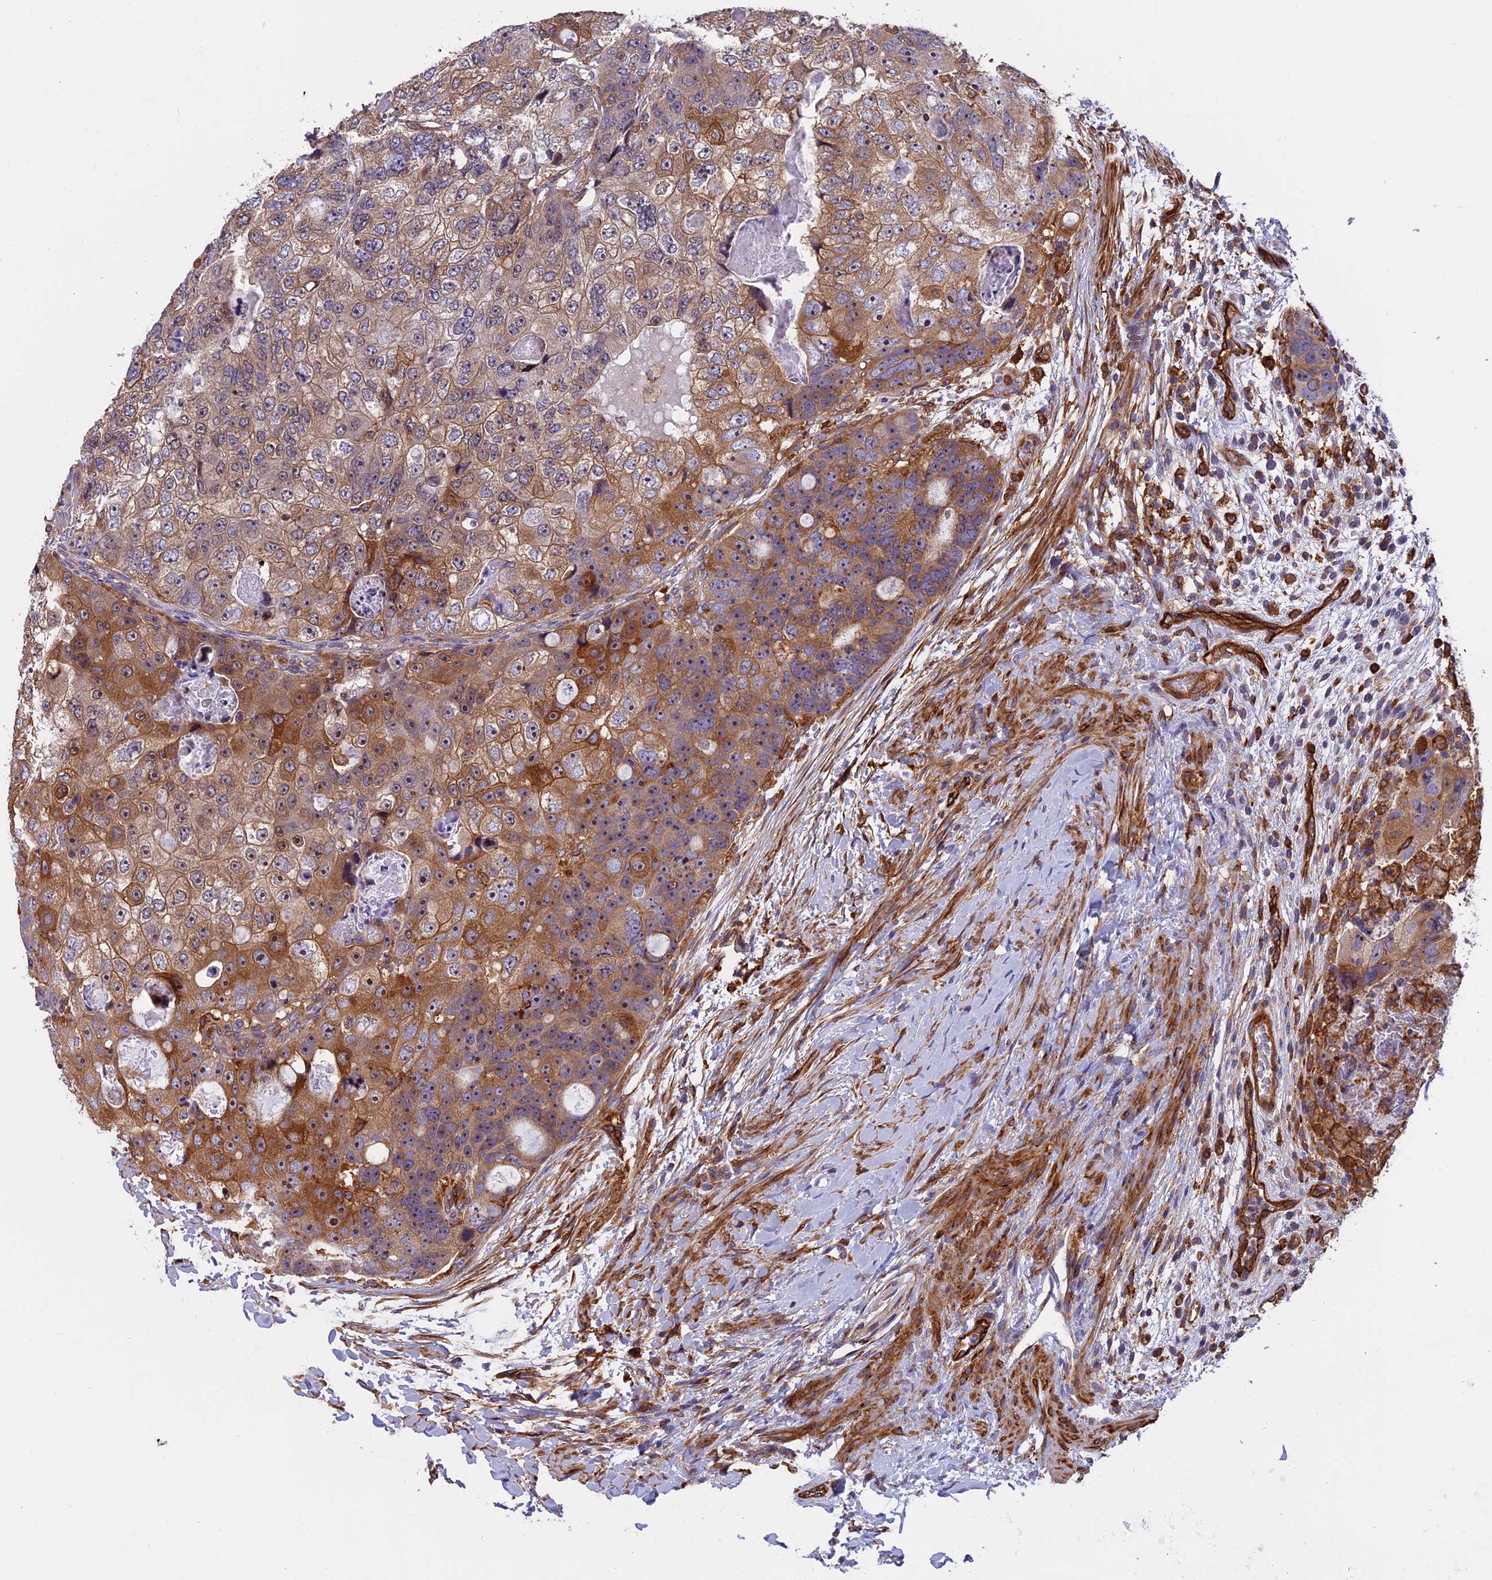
{"staining": {"intensity": "moderate", "quantity": "25%-75%", "location": "cytoplasmic/membranous,nuclear"}, "tissue": "colorectal cancer", "cell_type": "Tumor cells", "image_type": "cancer", "snomed": [{"axis": "morphology", "description": "Adenocarcinoma, NOS"}, {"axis": "topography", "description": "Rectum"}], "caption": "IHC image of neoplastic tissue: colorectal cancer stained using IHC shows medium levels of moderate protein expression localized specifically in the cytoplasmic/membranous and nuclear of tumor cells, appearing as a cytoplasmic/membranous and nuclear brown color.", "gene": "EHBP1L1", "patient": {"sex": "male", "age": 59}}